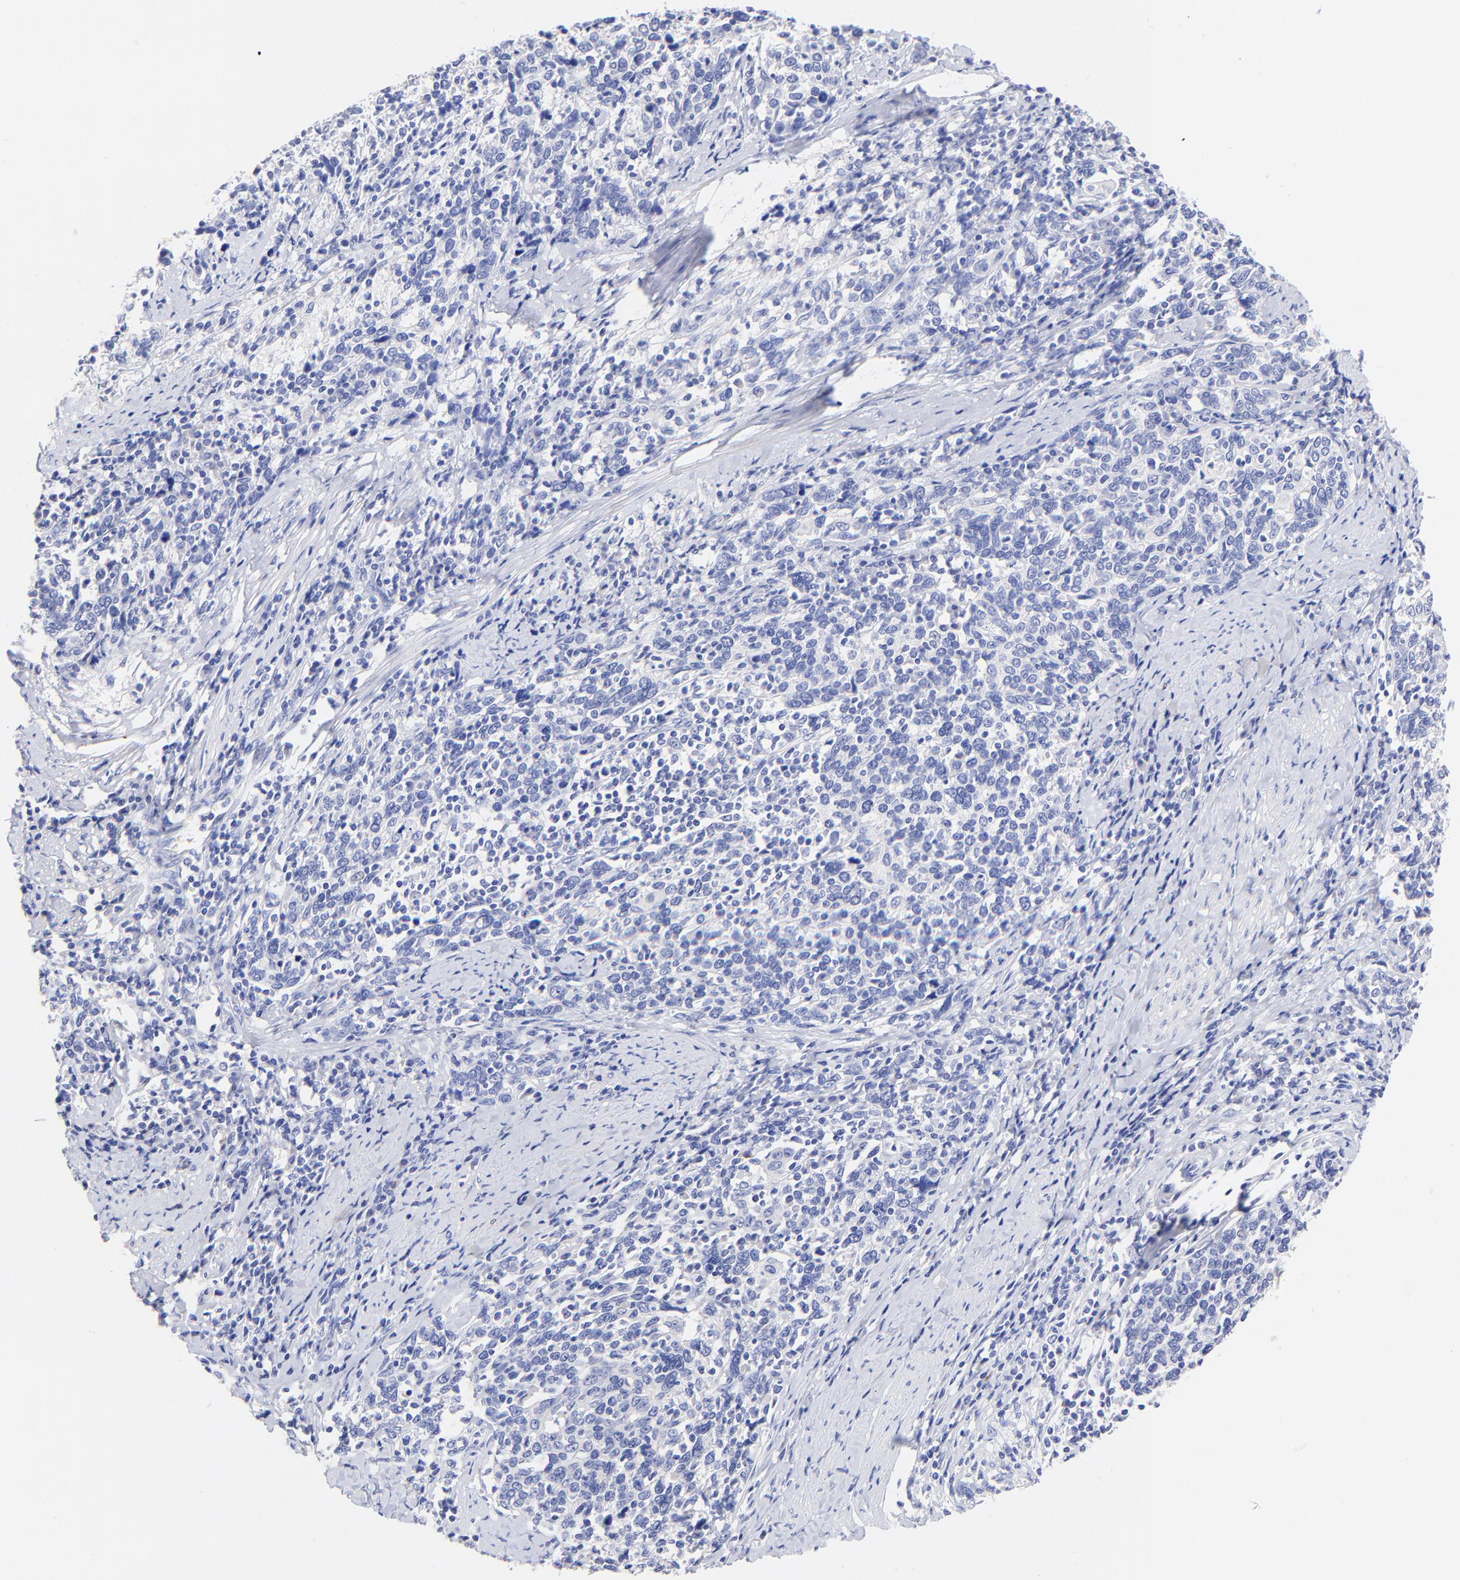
{"staining": {"intensity": "negative", "quantity": "none", "location": "none"}, "tissue": "cervical cancer", "cell_type": "Tumor cells", "image_type": "cancer", "snomed": [{"axis": "morphology", "description": "Squamous cell carcinoma, NOS"}, {"axis": "topography", "description": "Cervix"}], "caption": "Immunohistochemistry image of neoplastic tissue: cervical squamous cell carcinoma stained with DAB (3,3'-diaminobenzidine) exhibits no significant protein staining in tumor cells.", "gene": "RAB3A", "patient": {"sex": "female", "age": 41}}